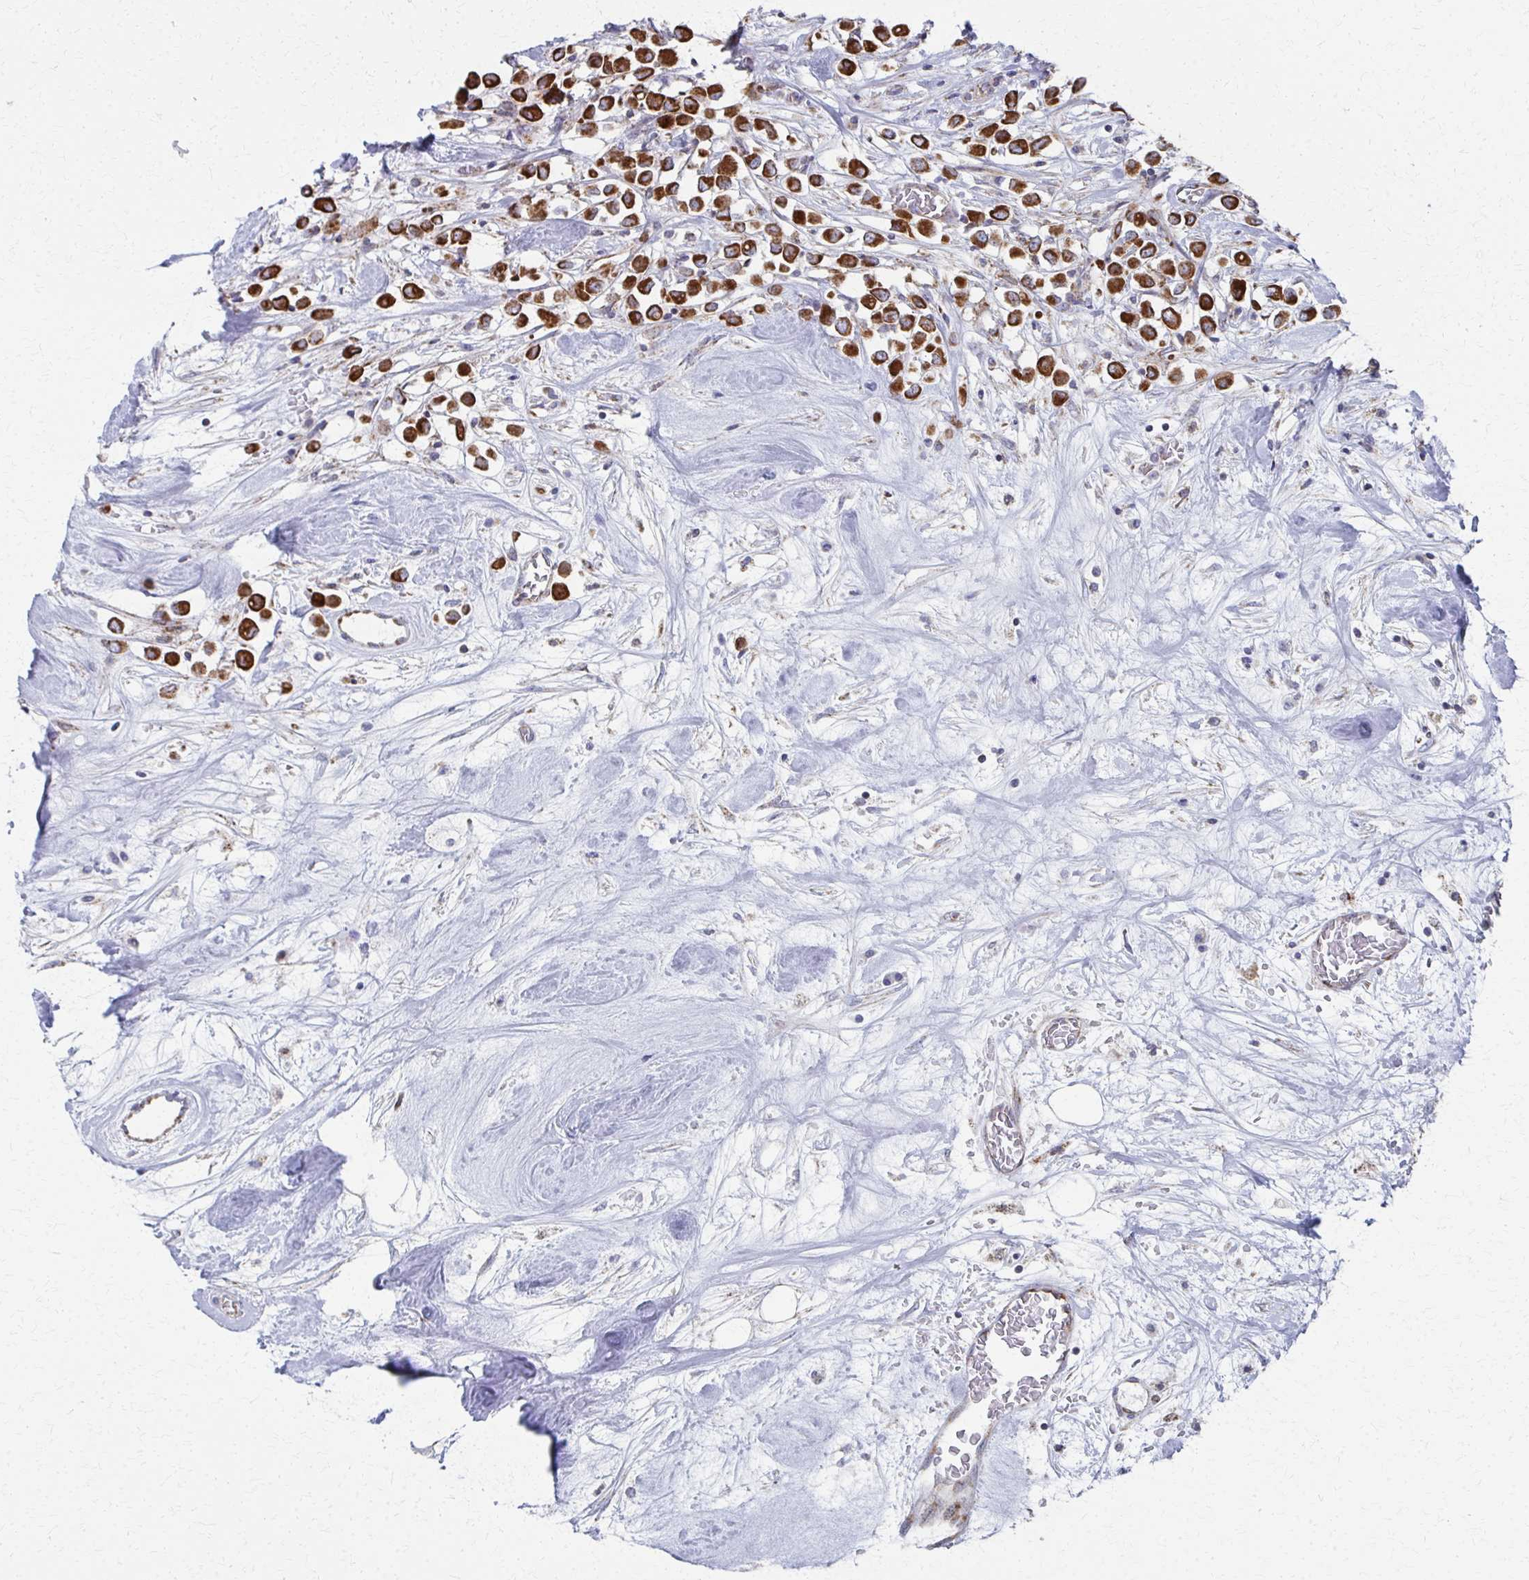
{"staining": {"intensity": "strong", "quantity": ">75%", "location": "cytoplasmic/membranous"}, "tissue": "breast cancer", "cell_type": "Tumor cells", "image_type": "cancer", "snomed": [{"axis": "morphology", "description": "Duct carcinoma"}, {"axis": "topography", "description": "Breast"}], "caption": "Immunohistochemical staining of breast invasive ductal carcinoma exhibits strong cytoplasmic/membranous protein positivity in approximately >75% of tumor cells.", "gene": "FAHD1", "patient": {"sex": "female", "age": 61}}